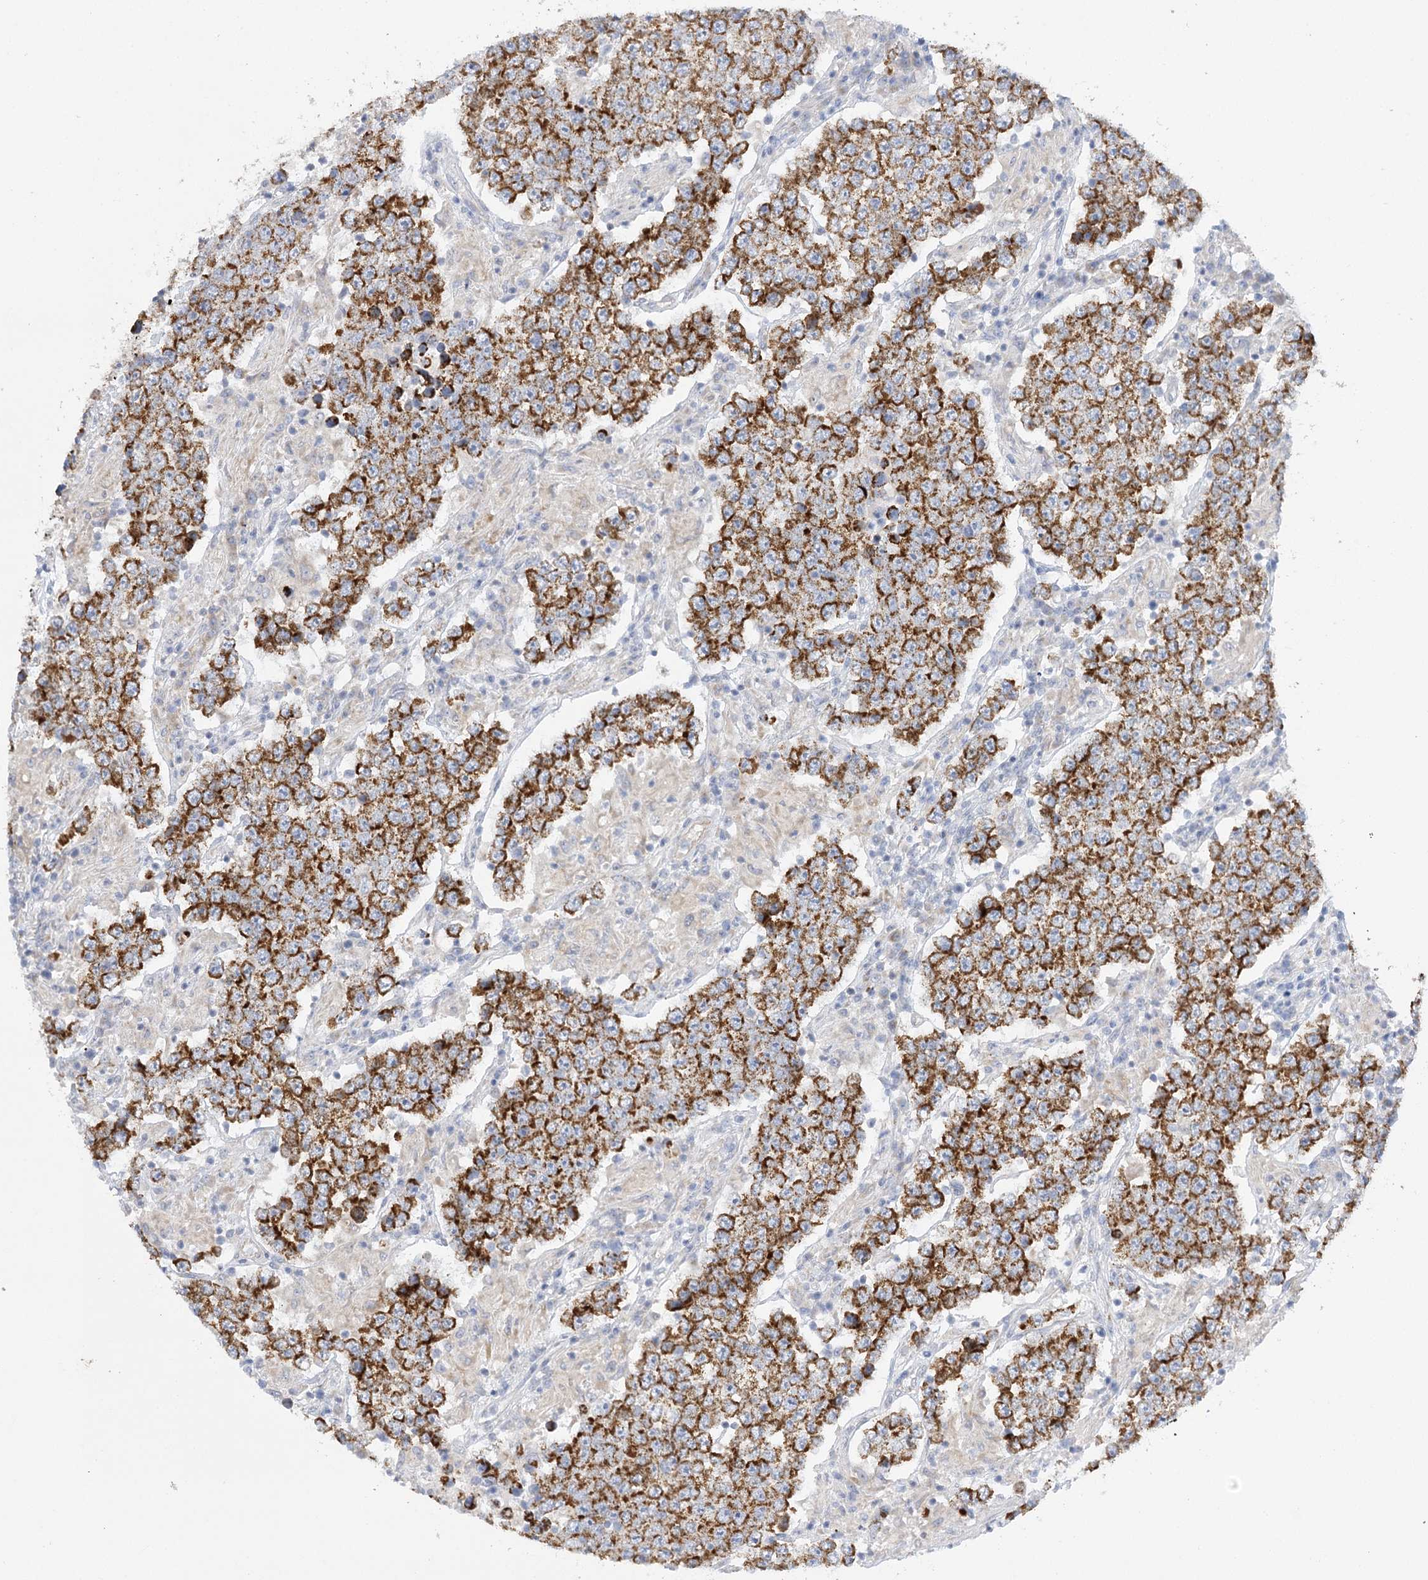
{"staining": {"intensity": "strong", "quantity": ">75%", "location": "cytoplasmic/membranous"}, "tissue": "testis cancer", "cell_type": "Tumor cells", "image_type": "cancer", "snomed": [{"axis": "morphology", "description": "Normal tissue, NOS"}, {"axis": "morphology", "description": "Urothelial carcinoma, High grade"}, {"axis": "morphology", "description": "Seminoma, NOS"}, {"axis": "morphology", "description": "Carcinoma, Embryonal, NOS"}, {"axis": "topography", "description": "Urinary bladder"}, {"axis": "topography", "description": "Testis"}], "caption": "Brown immunohistochemical staining in human testis cancer demonstrates strong cytoplasmic/membranous staining in approximately >75% of tumor cells. Ihc stains the protein in brown and the nuclei are stained blue.", "gene": "DHTKD1", "patient": {"sex": "male", "age": 41}}